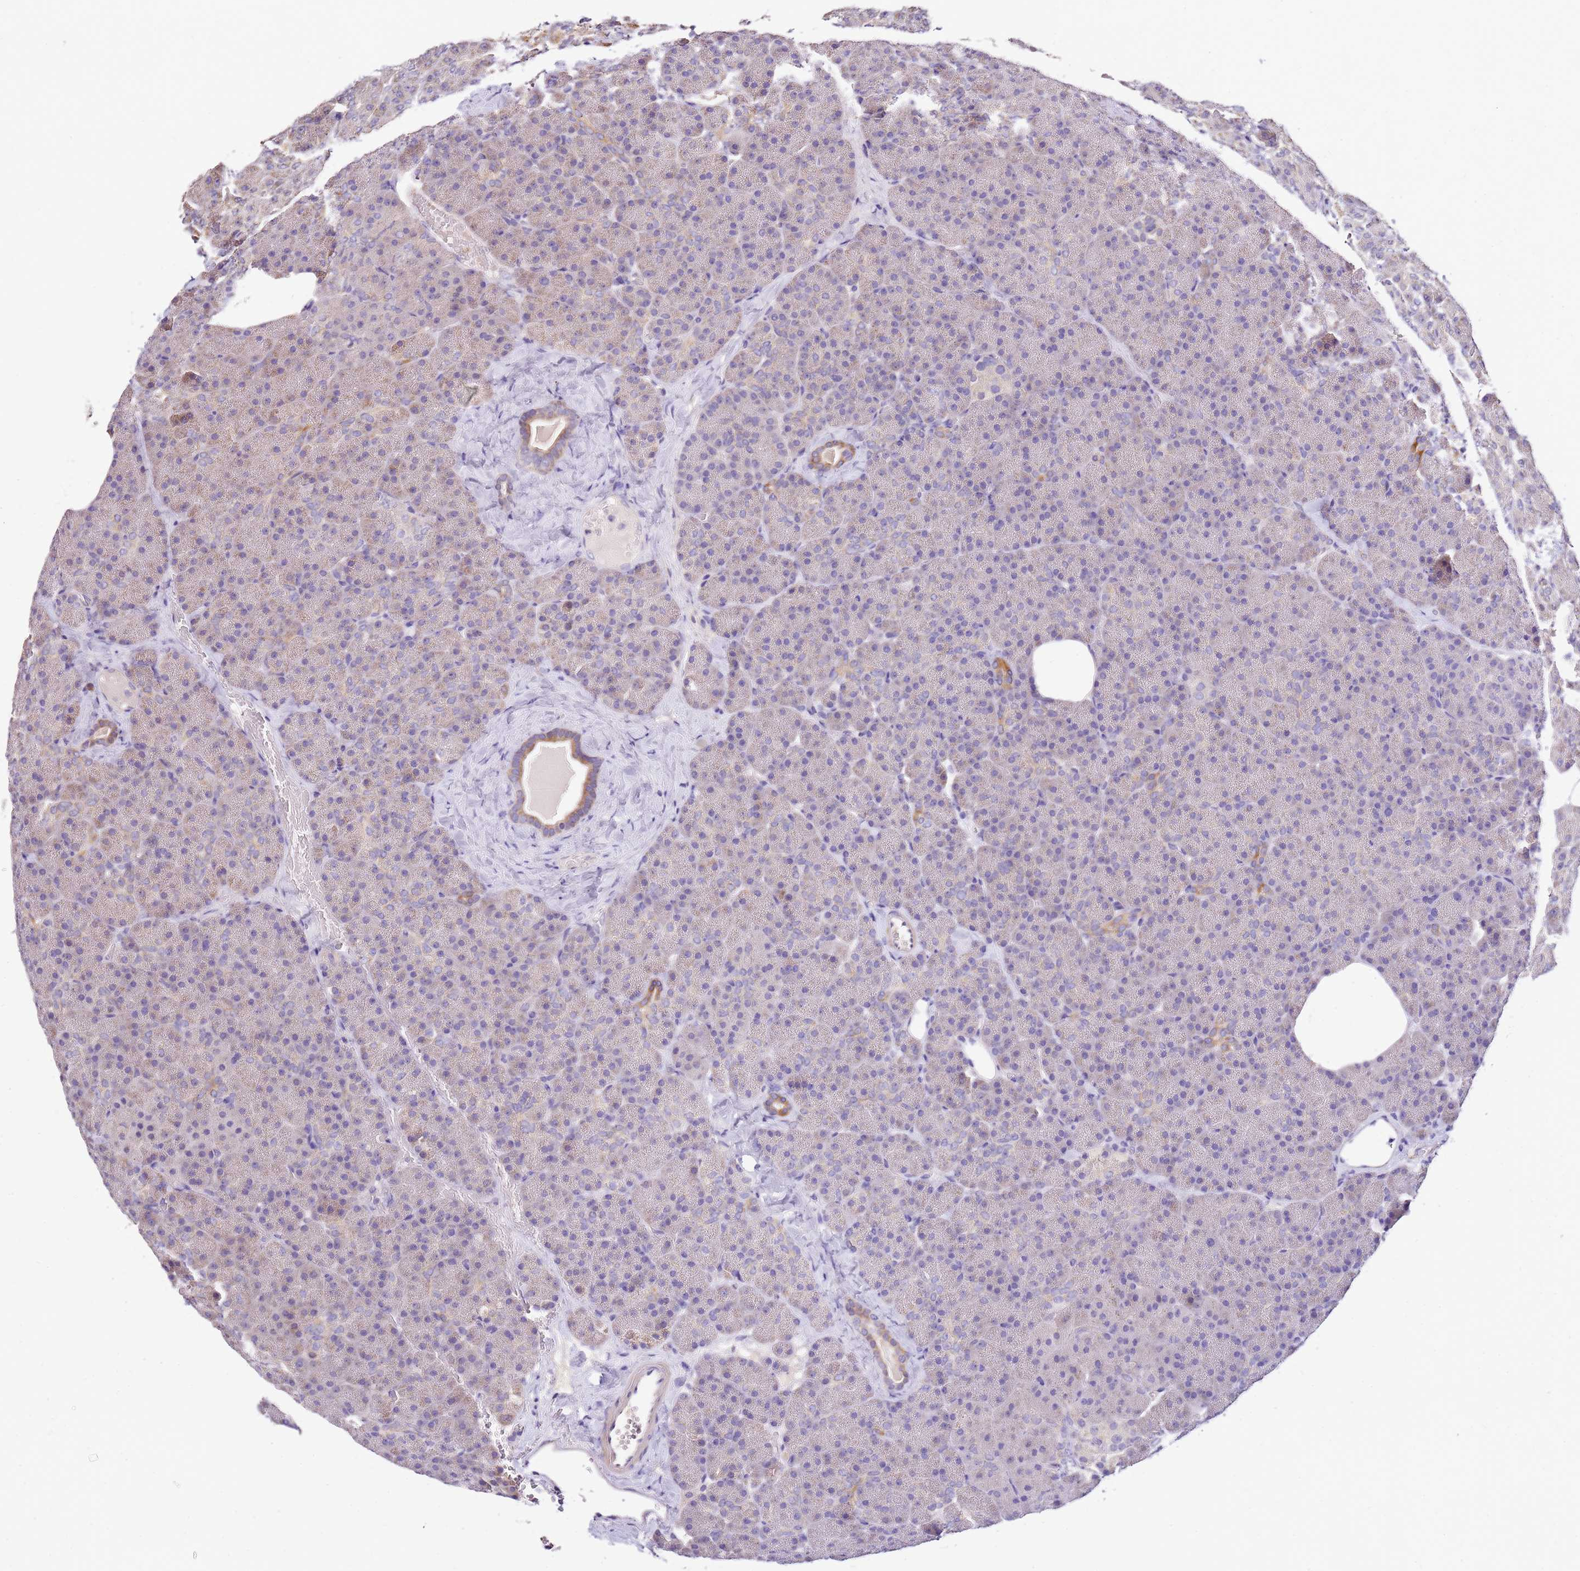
{"staining": {"intensity": "moderate", "quantity": "<25%", "location": "cytoplasmic/membranous"}, "tissue": "pancreas", "cell_type": "Exocrine glandular cells", "image_type": "normal", "snomed": [{"axis": "morphology", "description": "Normal tissue, NOS"}, {"axis": "morphology", "description": "Carcinoid, malignant, NOS"}, {"axis": "topography", "description": "Pancreas"}], "caption": "Exocrine glandular cells reveal moderate cytoplasmic/membranous staining in approximately <25% of cells in unremarkable pancreas. The protein is stained brown, and the nuclei are stained in blue (DAB (3,3'-diaminobenzidine) IHC with brightfield microscopy, high magnification).", "gene": "OR2B11", "patient": {"sex": "female", "age": 35}}